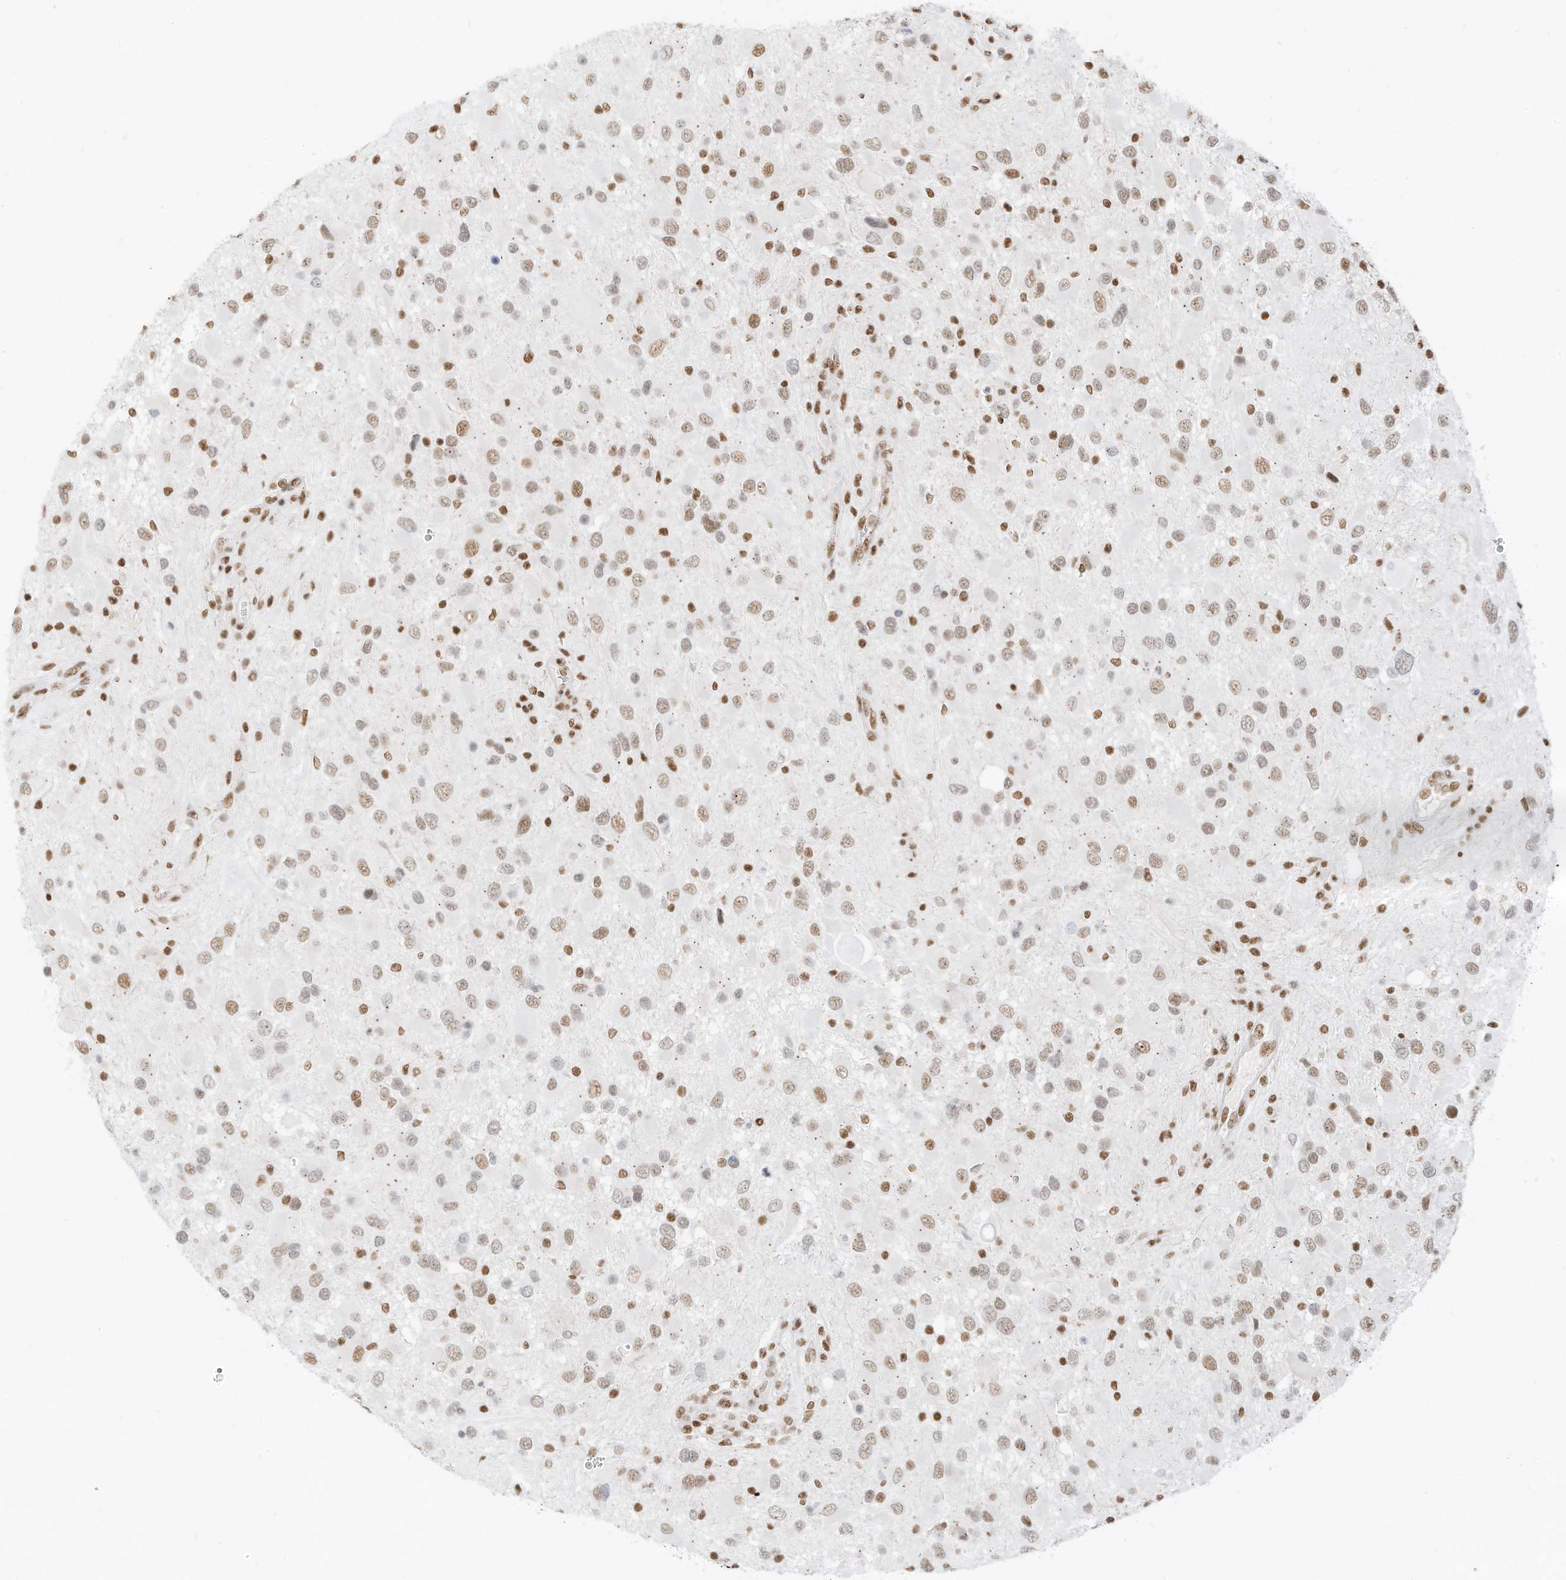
{"staining": {"intensity": "weak", "quantity": ">75%", "location": "nuclear"}, "tissue": "glioma", "cell_type": "Tumor cells", "image_type": "cancer", "snomed": [{"axis": "morphology", "description": "Glioma, malignant, High grade"}, {"axis": "topography", "description": "Brain"}], "caption": "A histopathology image showing weak nuclear expression in about >75% of tumor cells in malignant glioma (high-grade), as visualized by brown immunohistochemical staining.", "gene": "SMARCA2", "patient": {"sex": "male", "age": 53}}